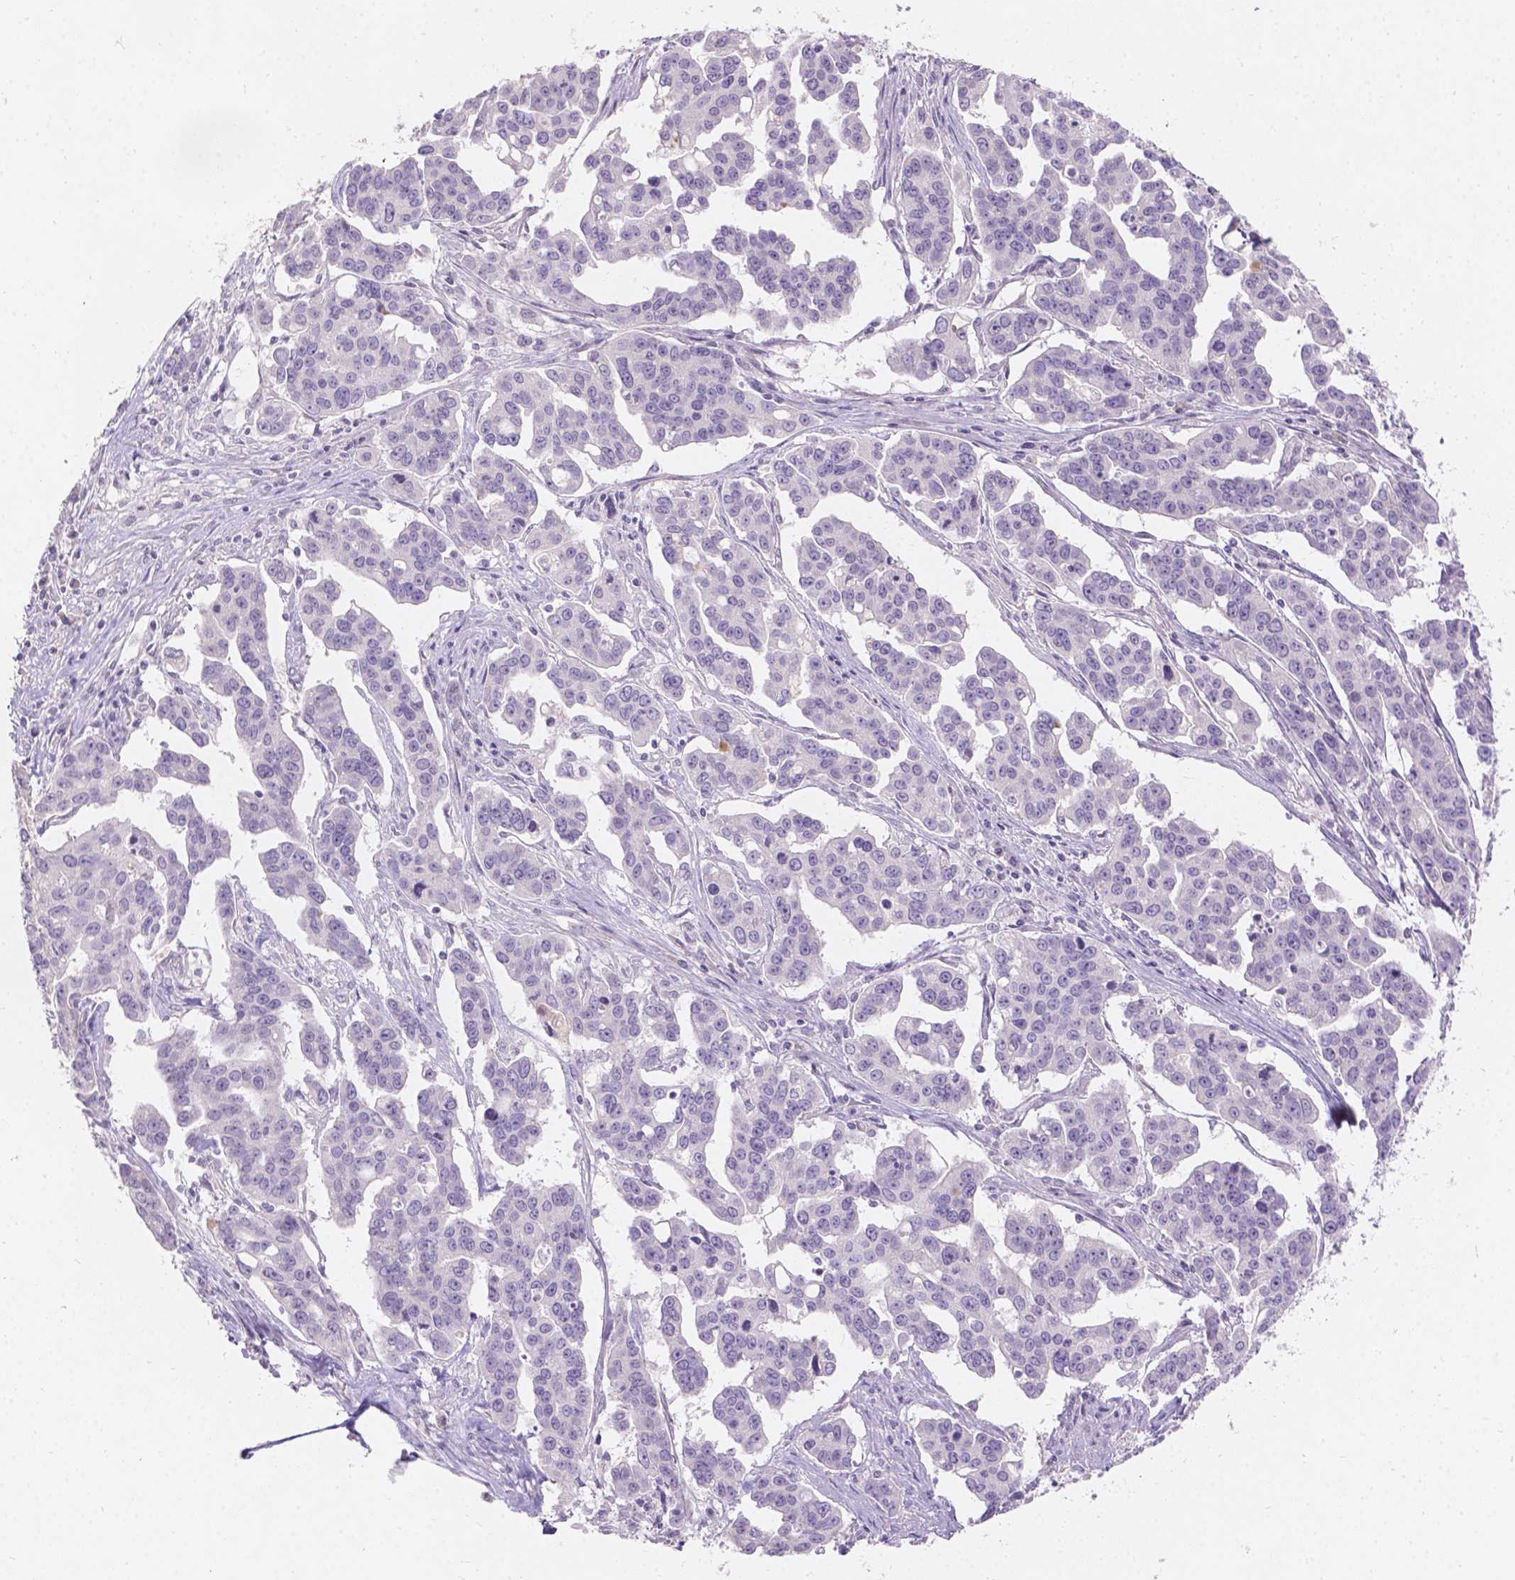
{"staining": {"intensity": "negative", "quantity": "none", "location": "none"}, "tissue": "ovarian cancer", "cell_type": "Tumor cells", "image_type": "cancer", "snomed": [{"axis": "morphology", "description": "Carcinoma, endometroid"}, {"axis": "topography", "description": "Ovary"}], "caption": "Ovarian cancer (endometroid carcinoma) stained for a protein using immunohistochemistry exhibits no staining tumor cells.", "gene": "DCAF4L1", "patient": {"sex": "female", "age": 78}}